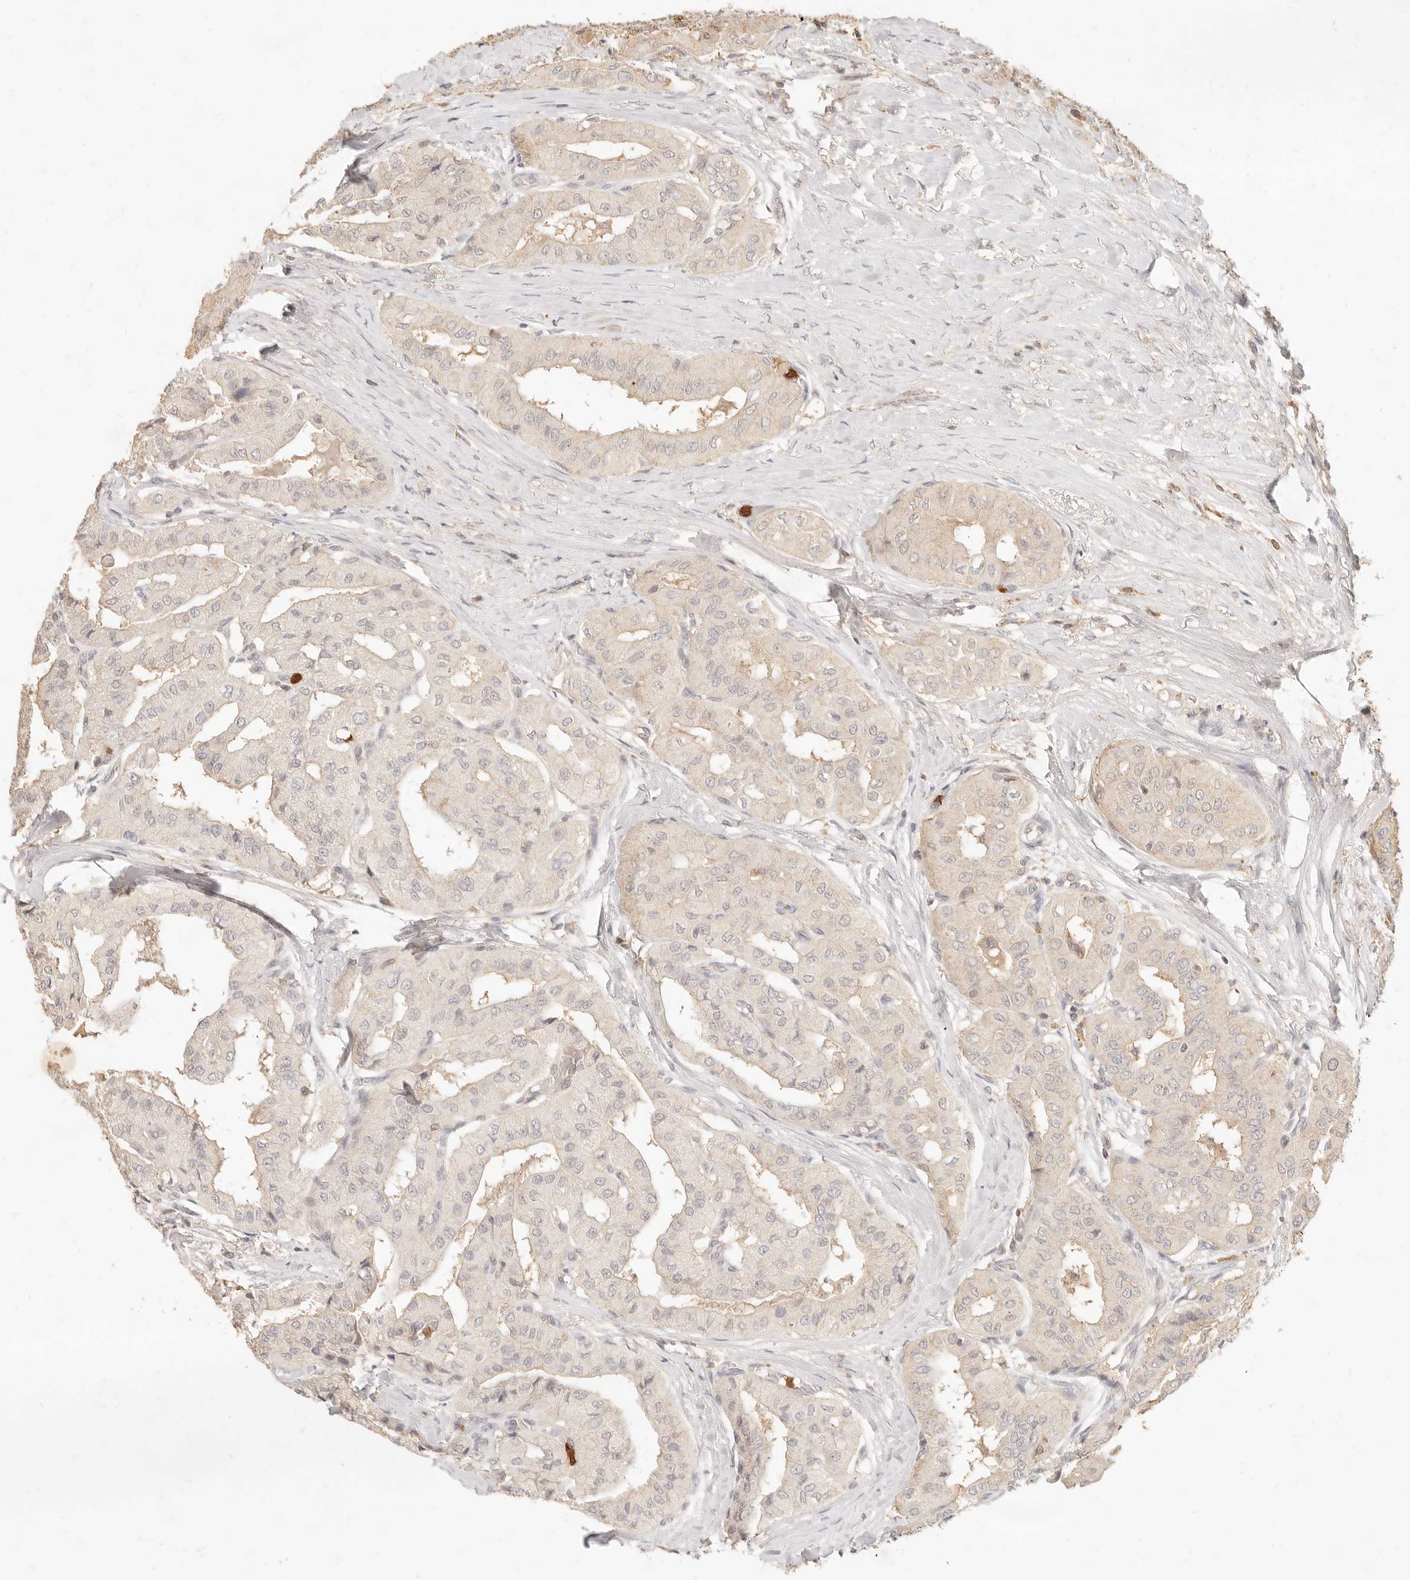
{"staining": {"intensity": "negative", "quantity": "none", "location": "none"}, "tissue": "thyroid cancer", "cell_type": "Tumor cells", "image_type": "cancer", "snomed": [{"axis": "morphology", "description": "Papillary adenocarcinoma, NOS"}, {"axis": "topography", "description": "Thyroid gland"}], "caption": "There is no significant staining in tumor cells of thyroid cancer (papillary adenocarcinoma).", "gene": "TMTC2", "patient": {"sex": "female", "age": 59}}